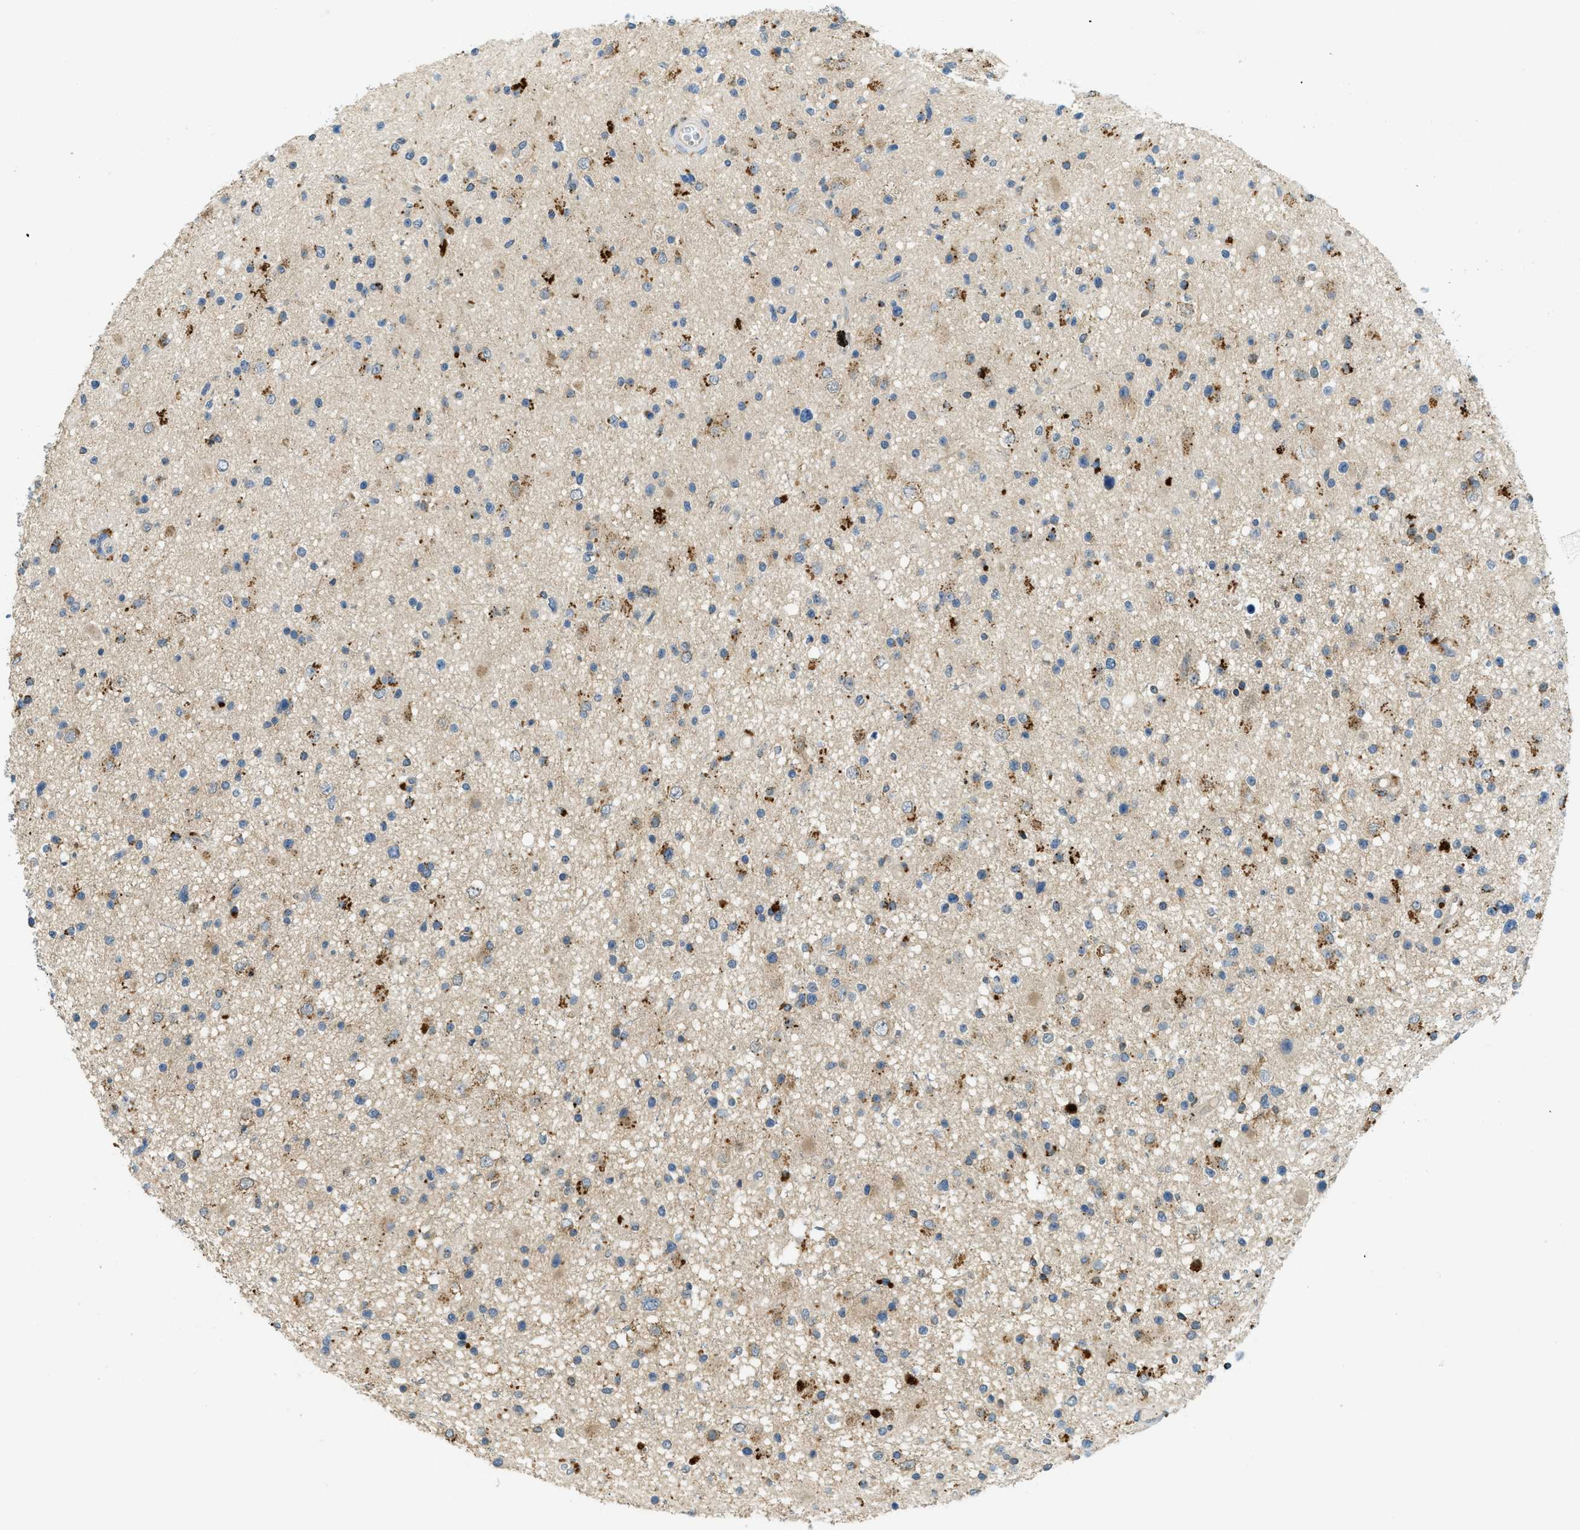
{"staining": {"intensity": "moderate", "quantity": "<25%", "location": "cytoplasmic/membranous"}, "tissue": "glioma", "cell_type": "Tumor cells", "image_type": "cancer", "snomed": [{"axis": "morphology", "description": "Glioma, malignant, High grade"}, {"axis": "topography", "description": "Brain"}], "caption": "Protein expression analysis of human glioma reveals moderate cytoplasmic/membranous expression in about <25% of tumor cells.", "gene": "PLBD2", "patient": {"sex": "male", "age": 33}}